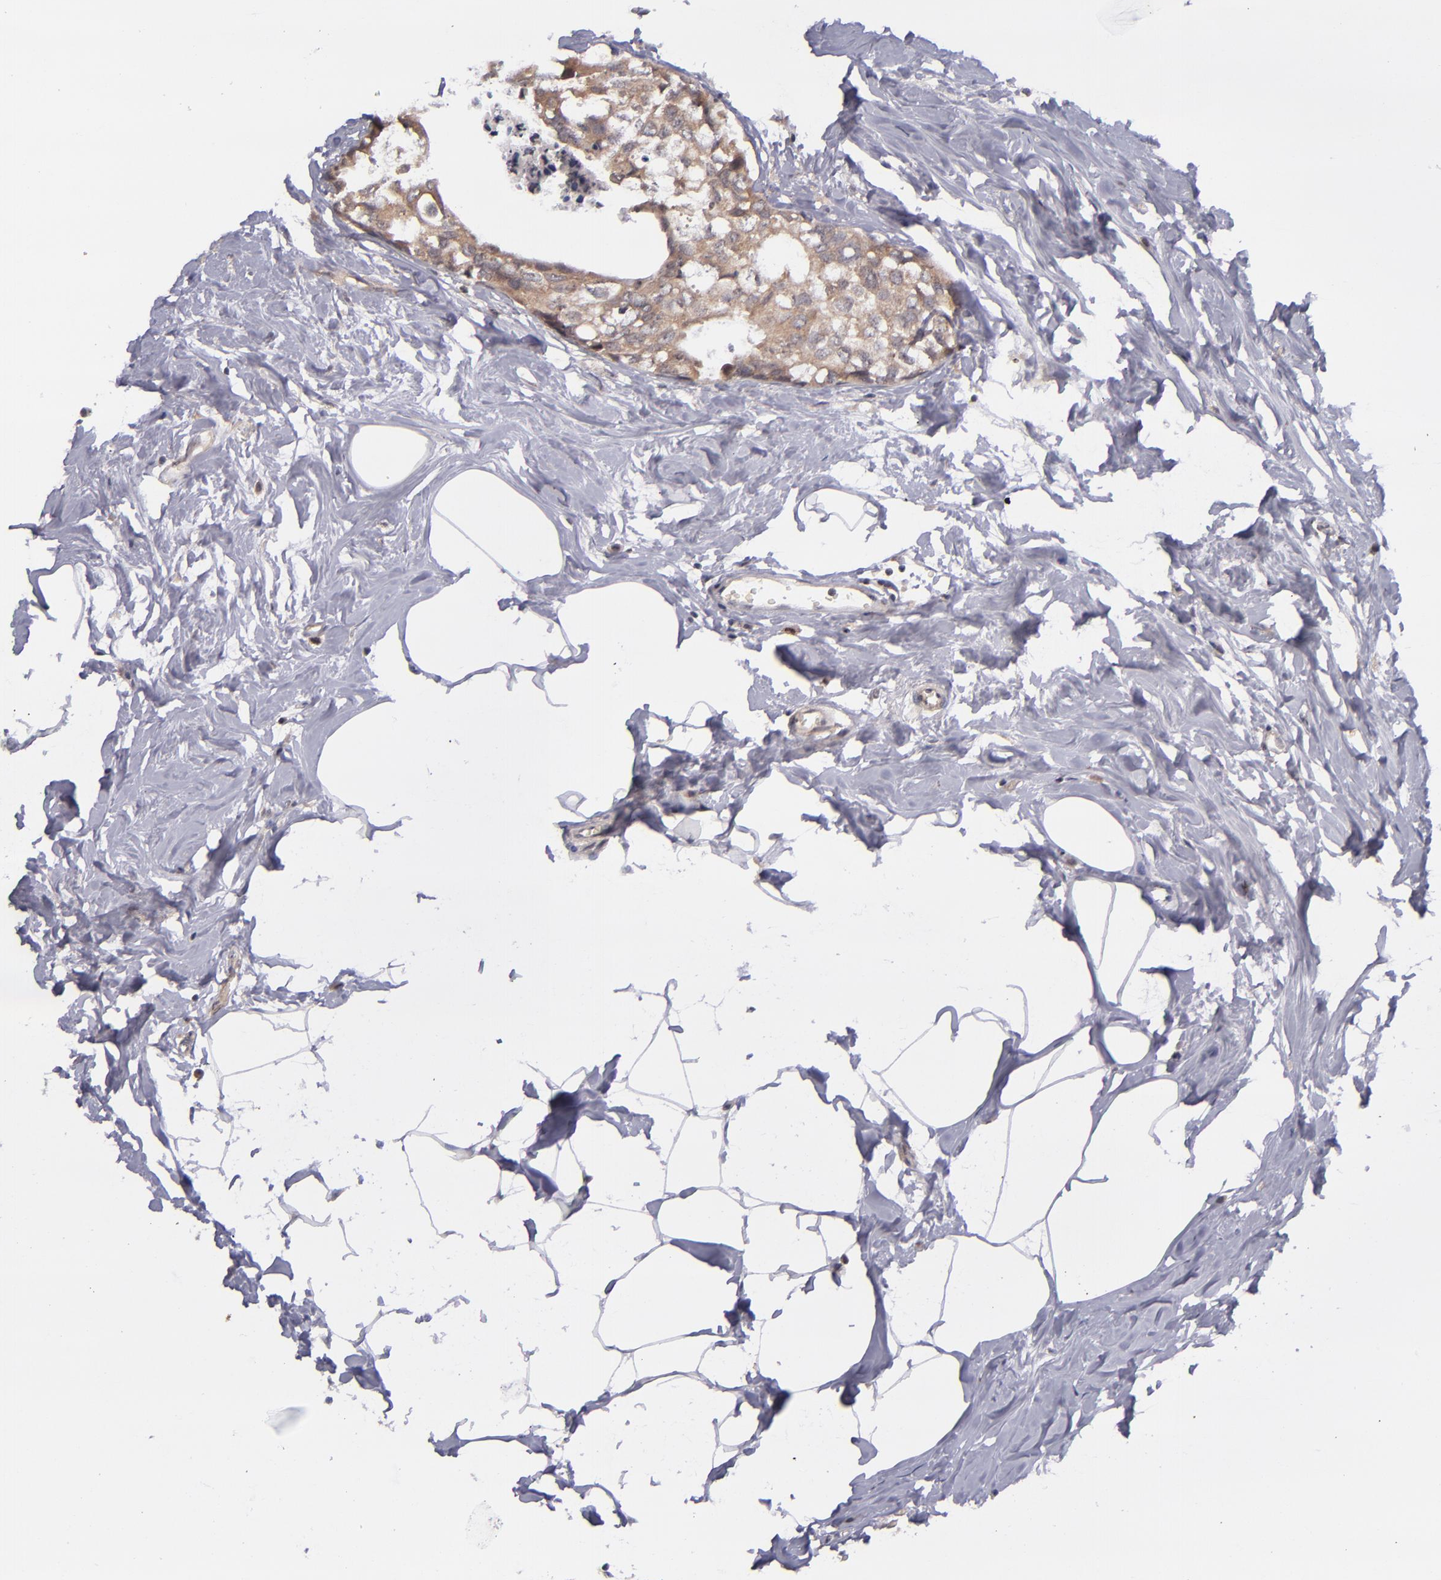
{"staining": {"intensity": "moderate", "quantity": ">75%", "location": "cytoplasmic/membranous"}, "tissue": "breast cancer", "cell_type": "Tumor cells", "image_type": "cancer", "snomed": [{"axis": "morphology", "description": "Normal tissue, NOS"}, {"axis": "morphology", "description": "Duct carcinoma"}, {"axis": "topography", "description": "Breast"}], "caption": "IHC image of neoplastic tissue: breast cancer stained using immunohistochemistry (IHC) shows medium levels of moderate protein expression localized specifically in the cytoplasmic/membranous of tumor cells, appearing as a cytoplasmic/membranous brown color.", "gene": "TSC2", "patient": {"sex": "female", "age": 50}}